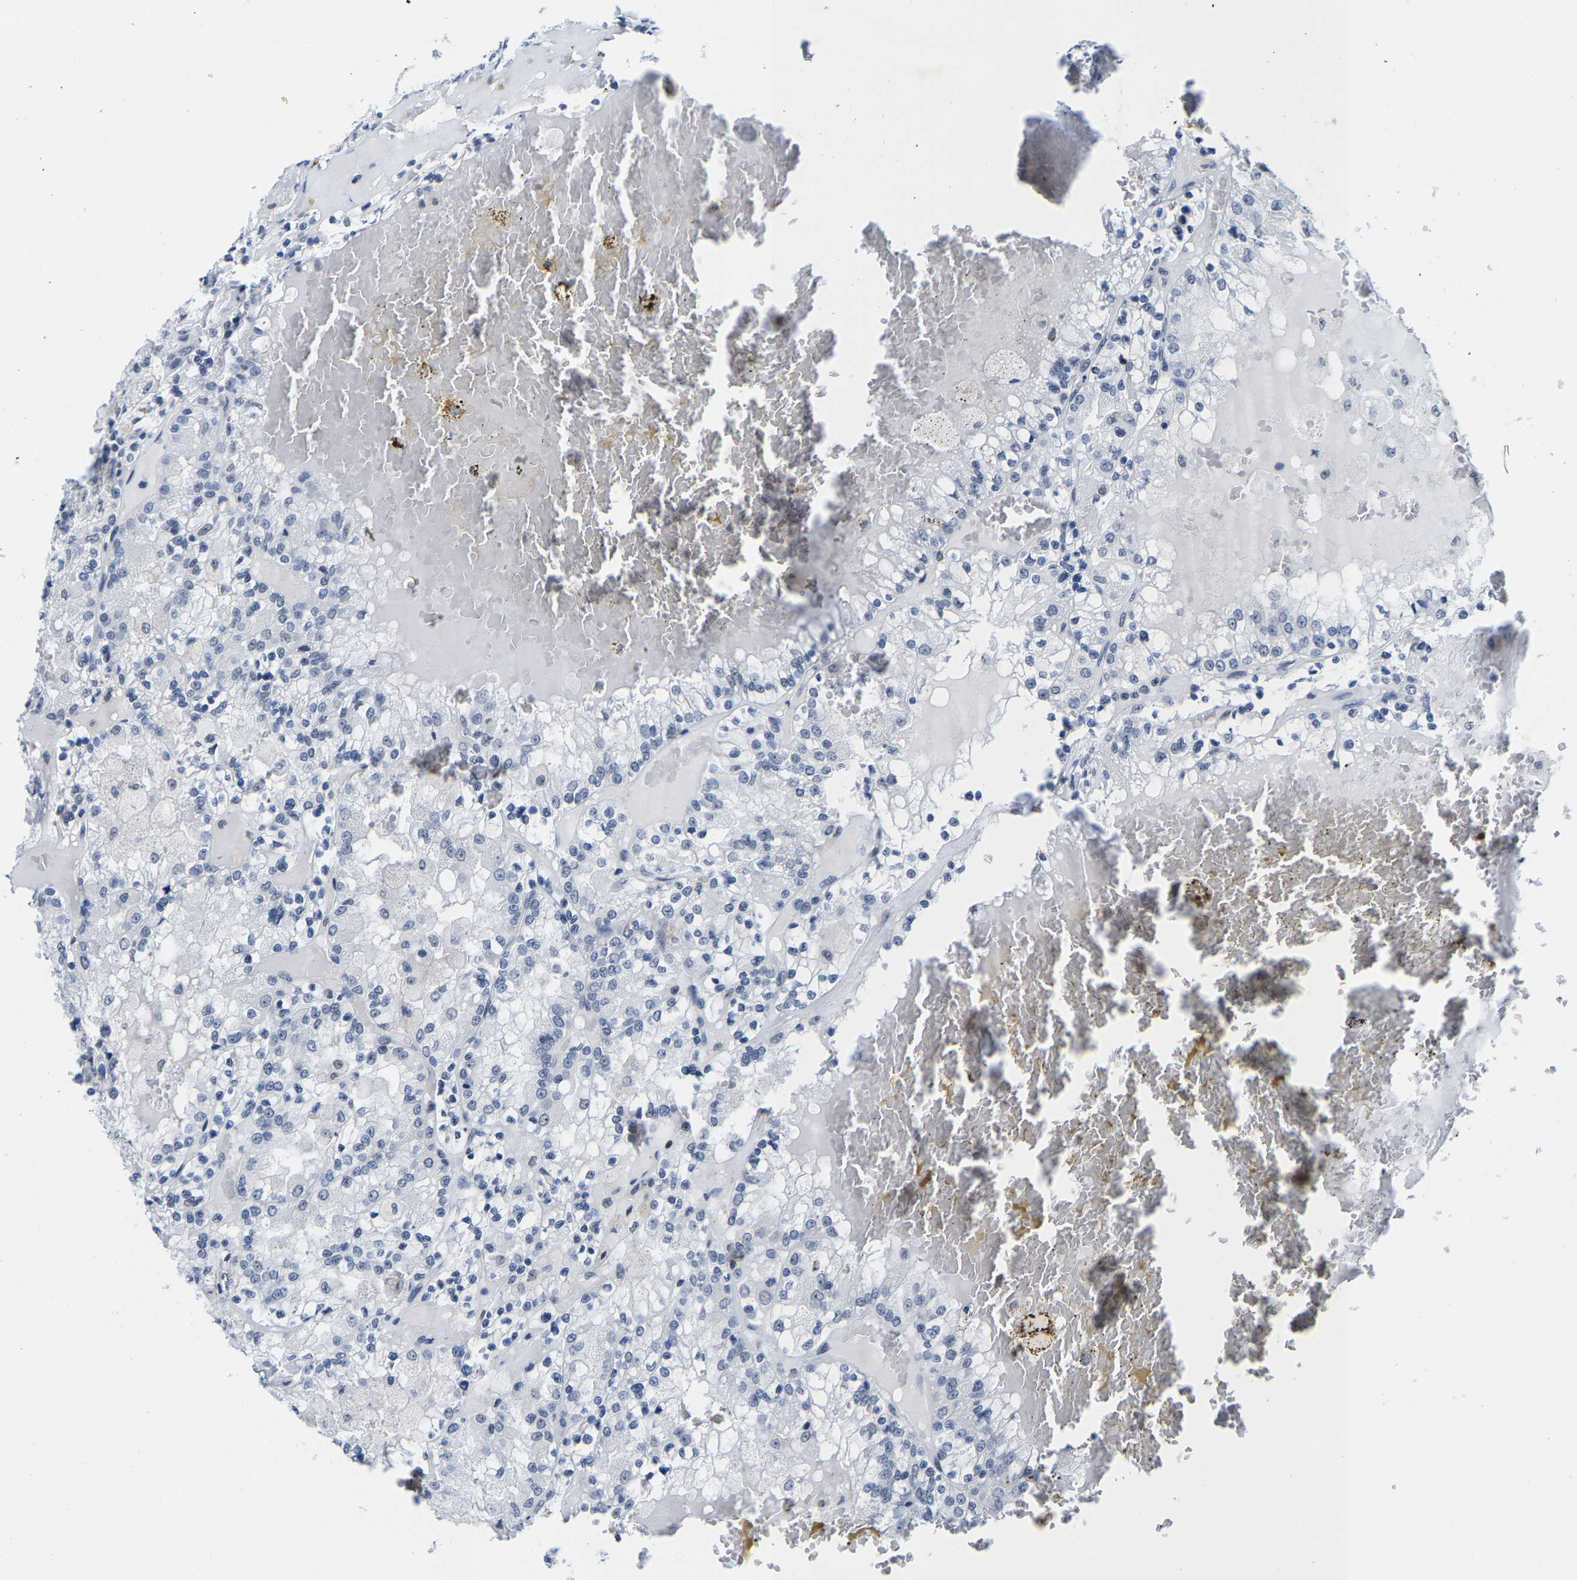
{"staining": {"intensity": "negative", "quantity": "none", "location": "none"}, "tissue": "renal cancer", "cell_type": "Tumor cells", "image_type": "cancer", "snomed": [{"axis": "morphology", "description": "Adenocarcinoma, NOS"}, {"axis": "topography", "description": "Kidney"}], "caption": "Immunohistochemistry (IHC) of renal cancer (adenocarcinoma) shows no staining in tumor cells.", "gene": "SETD1B", "patient": {"sex": "female", "age": 56}}